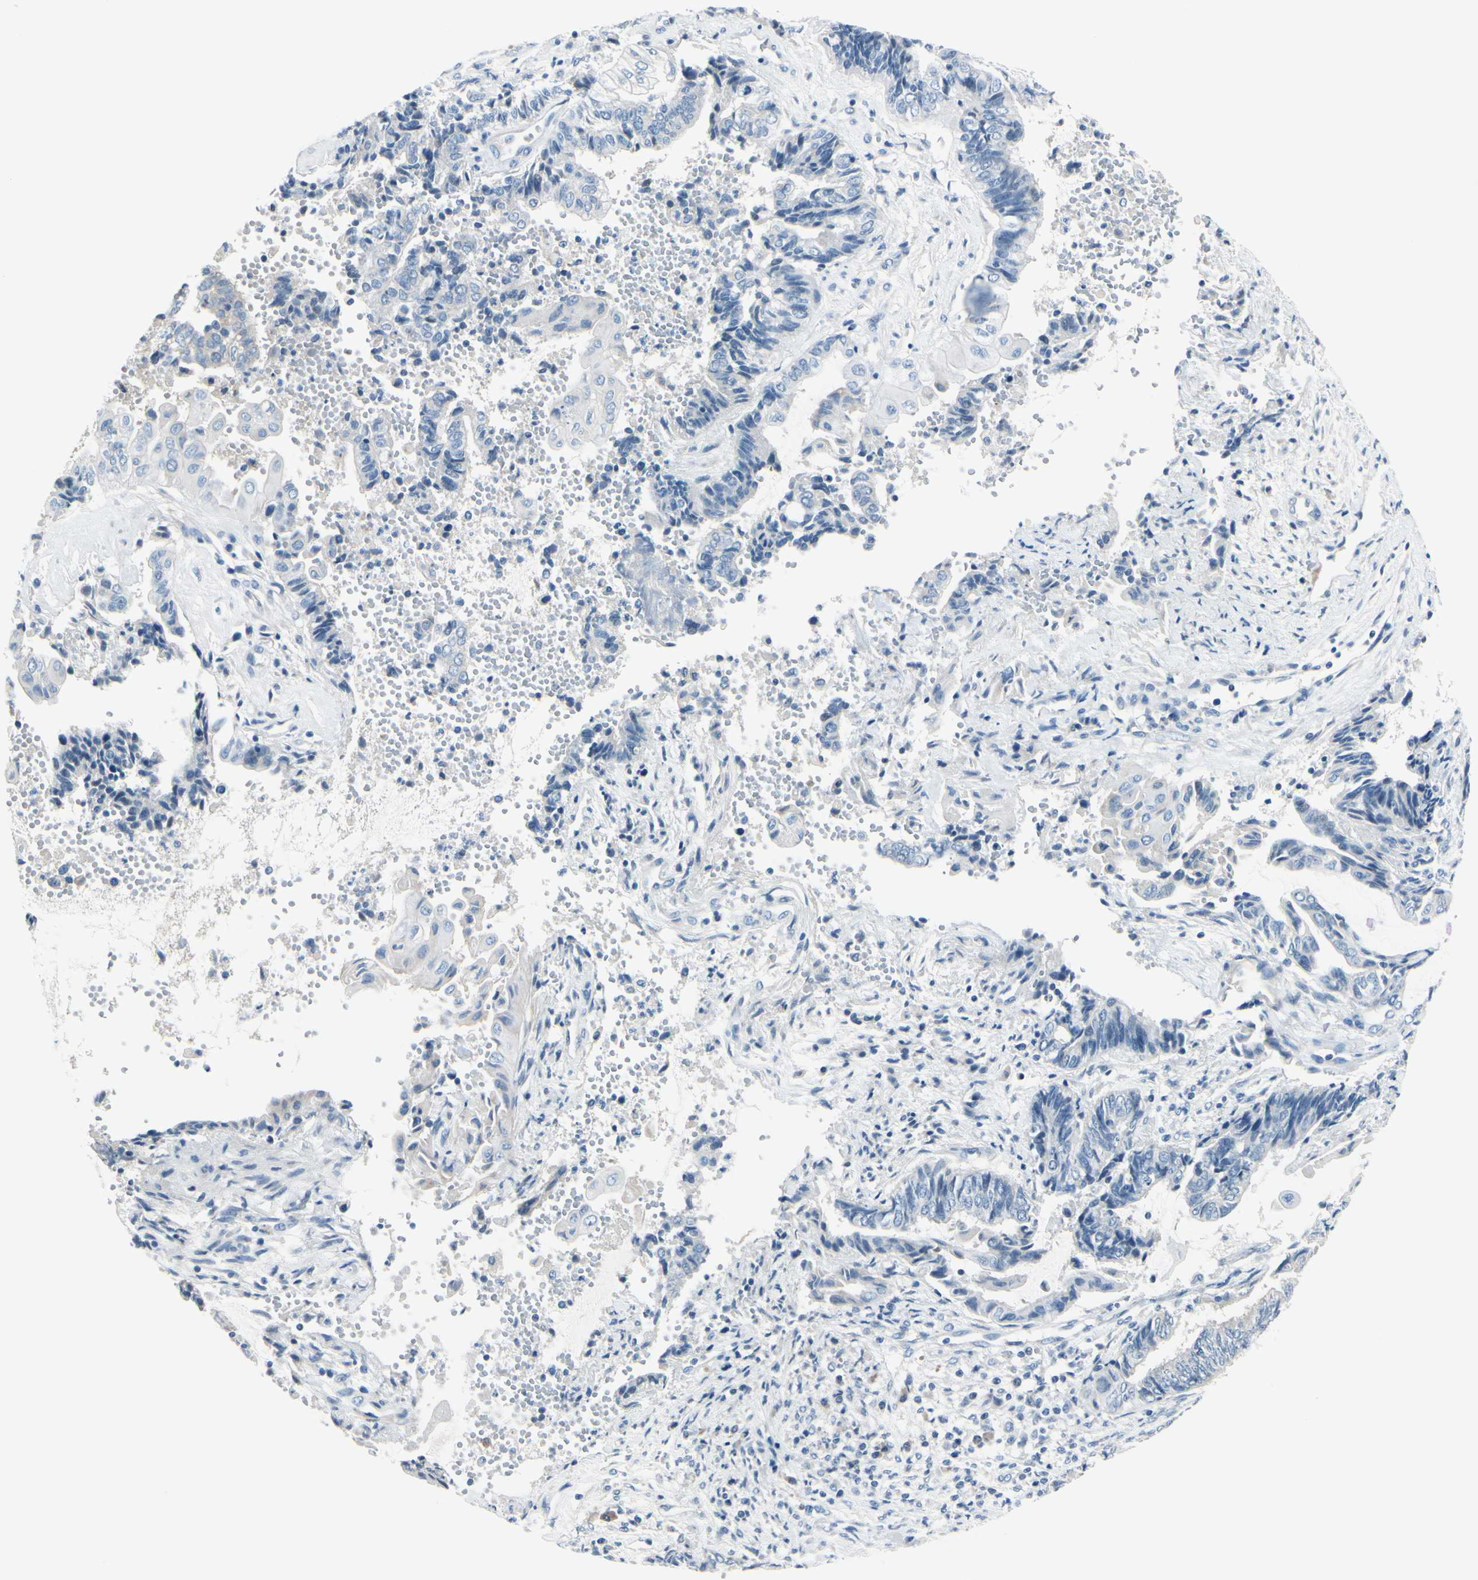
{"staining": {"intensity": "negative", "quantity": "none", "location": "none"}, "tissue": "endometrial cancer", "cell_type": "Tumor cells", "image_type": "cancer", "snomed": [{"axis": "morphology", "description": "Adenocarcinoma, NOS"}, {"axis": "topography", "description": "Uterus"}, {"axis": "topography", "description": "Endometrium"}], "caption": "An immunohistochemistry photomicrograph of endometrial adenocarcinoma is shown. There is no staining in tumor cells of endometrial adenocarcinoma. (DAB immunohistochemistry with hematoxylin counter stain).", "gene": "PEBP1", "patient": {"sex": "female", "age": 70}}